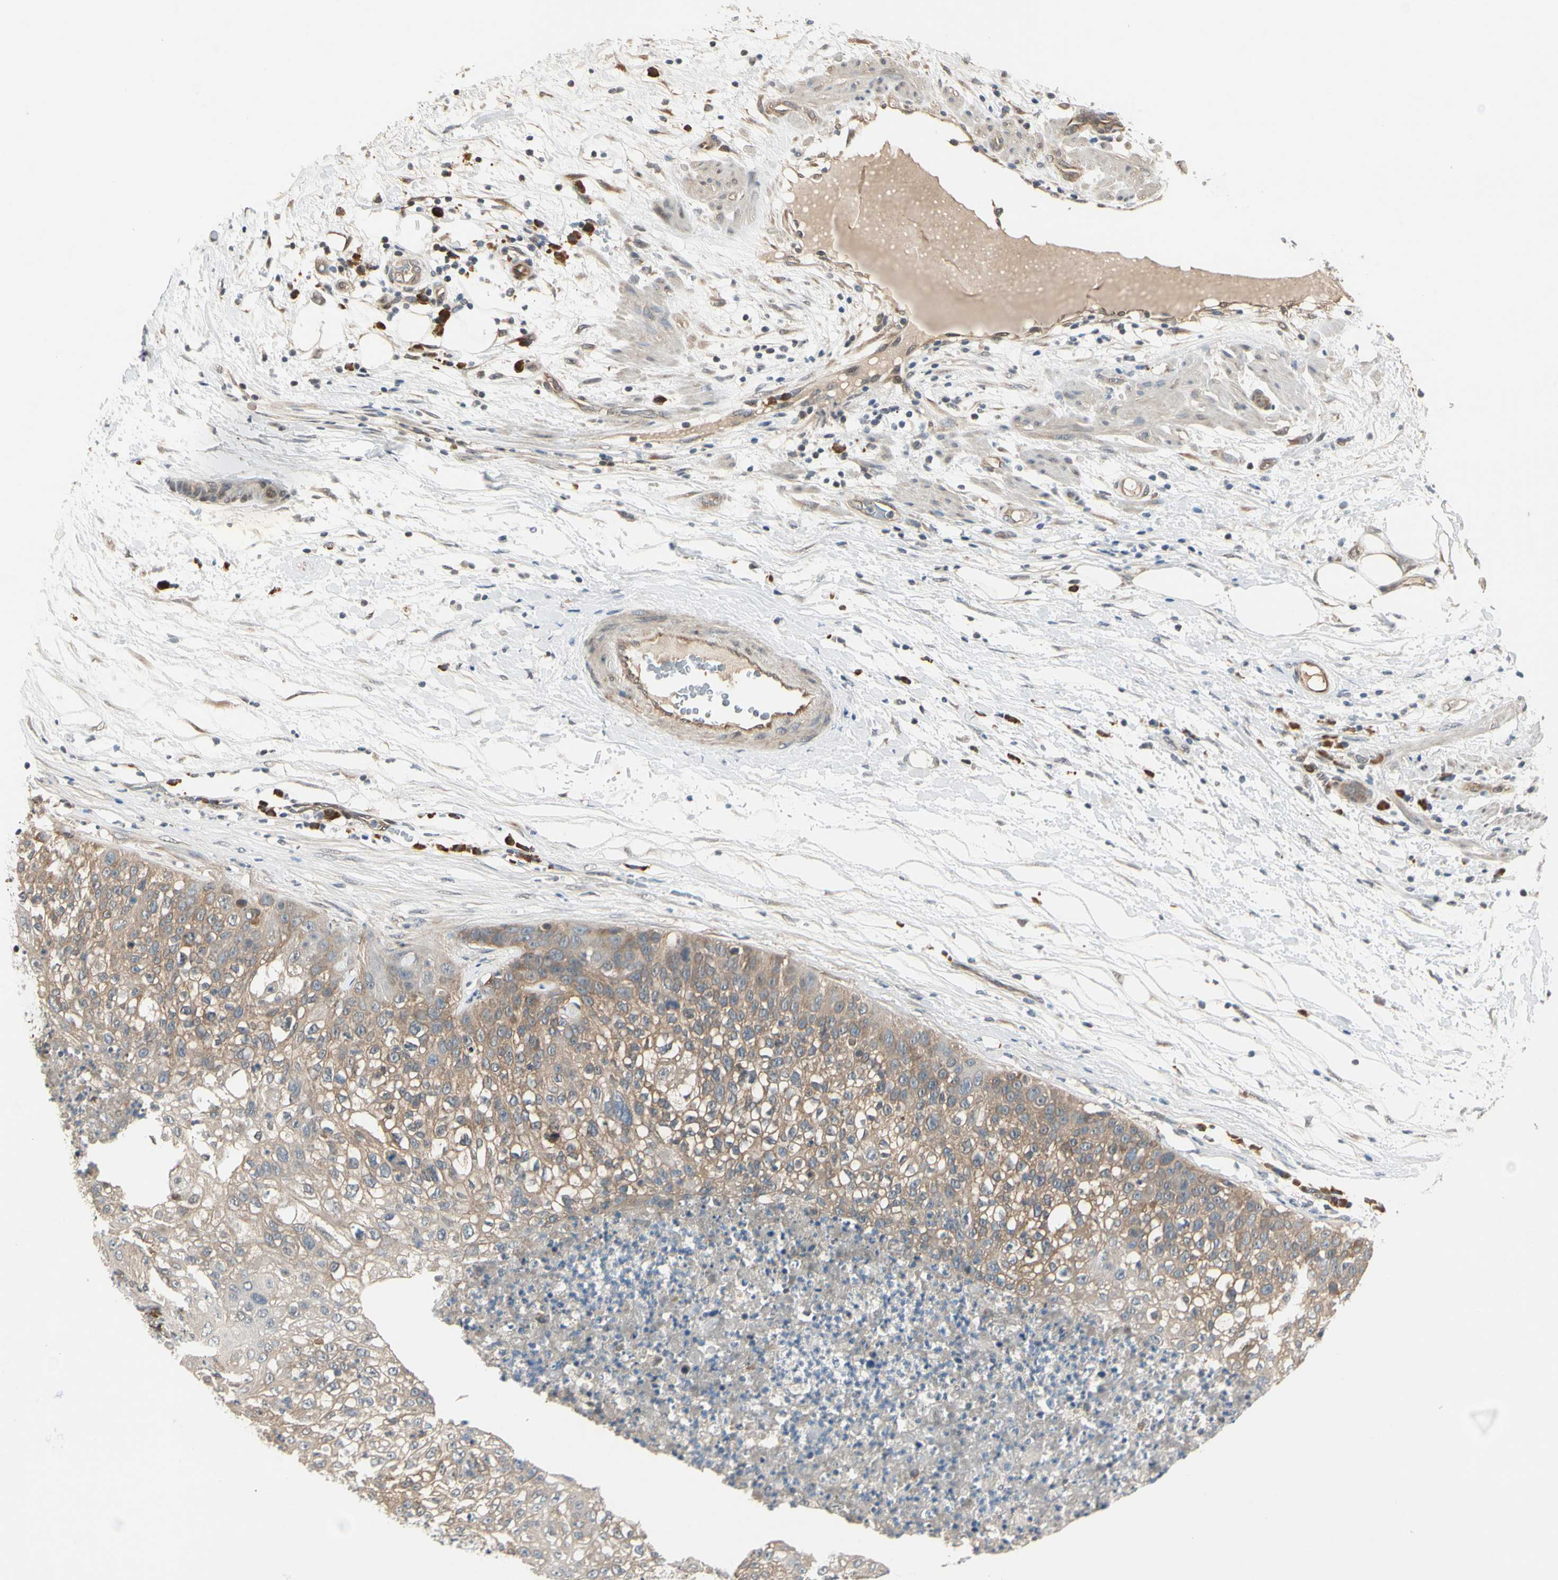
{"staining": {"intensity": "moderate", "quantity": ">75%", "location": "cytoplasmic/membranous"}, "tissue": "lung cancer", "cell_type": "Tumor cells", "image_type": "cancer", "snomed": [{"axis": "morphology", "description": "Inflammation, NOS"}, {"axis": "morphology", "description": "Squamous cell carcinoma, NOS"}, {"axis": "topography", "description": "Lymph node"}, {"axis": "topography", "description": "Soft tissue"}, {"axis": "topography", "description": "Lung"}], "caption": "Moderate cytoplasmic/membranous positivity for a protein is appreciated in approximately >75% of tumor cells of lung squamous cell carcinoma using immunohistochemistry (IHC).", "gene": "RASGRF1", "patient": {"sex": "male", "age": 66}}